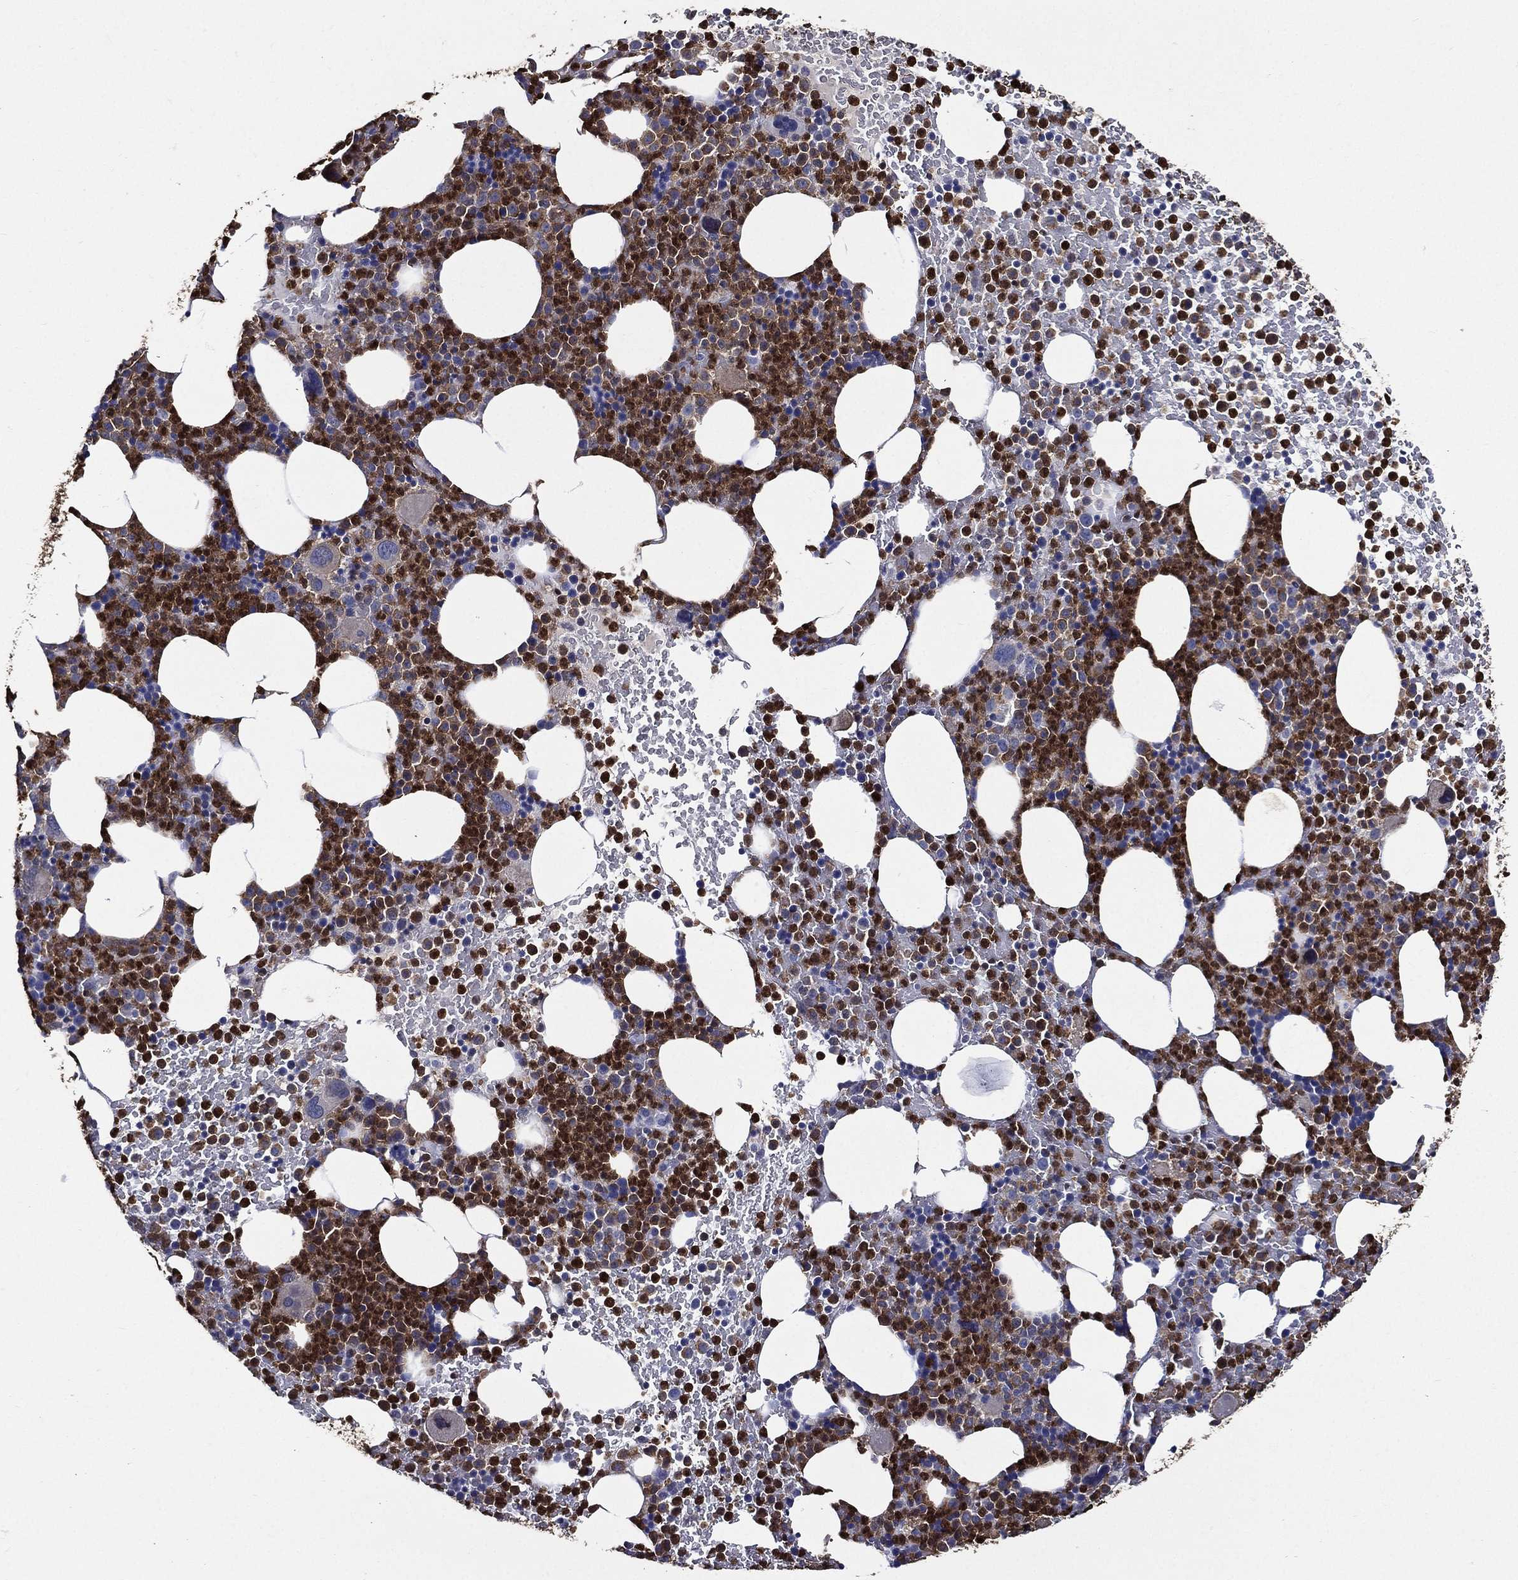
{"staining": {"intensity": "strong", "quantity": "25%-75%", "location": "cytoplasmic/membranous,nuclear"}, "tissue": "bone marrow", "cell_type": "Hematopoietic cells", "image_type": "normal", "snomed": [{"axis": "morphology", "description": "Normal tissue, NOS"}, {"axis": "topography", "description": "Bone marrow"}], "caption": "This is a photomicrograph of immunohistochemistry staining of unremarkable bone marrow, which shows strong positivity in the cytoplasmic/membranous,nuclear of hematopoietic cells.", "gene": "GPR171", "patient": {"sex": "male", "age": 83}}